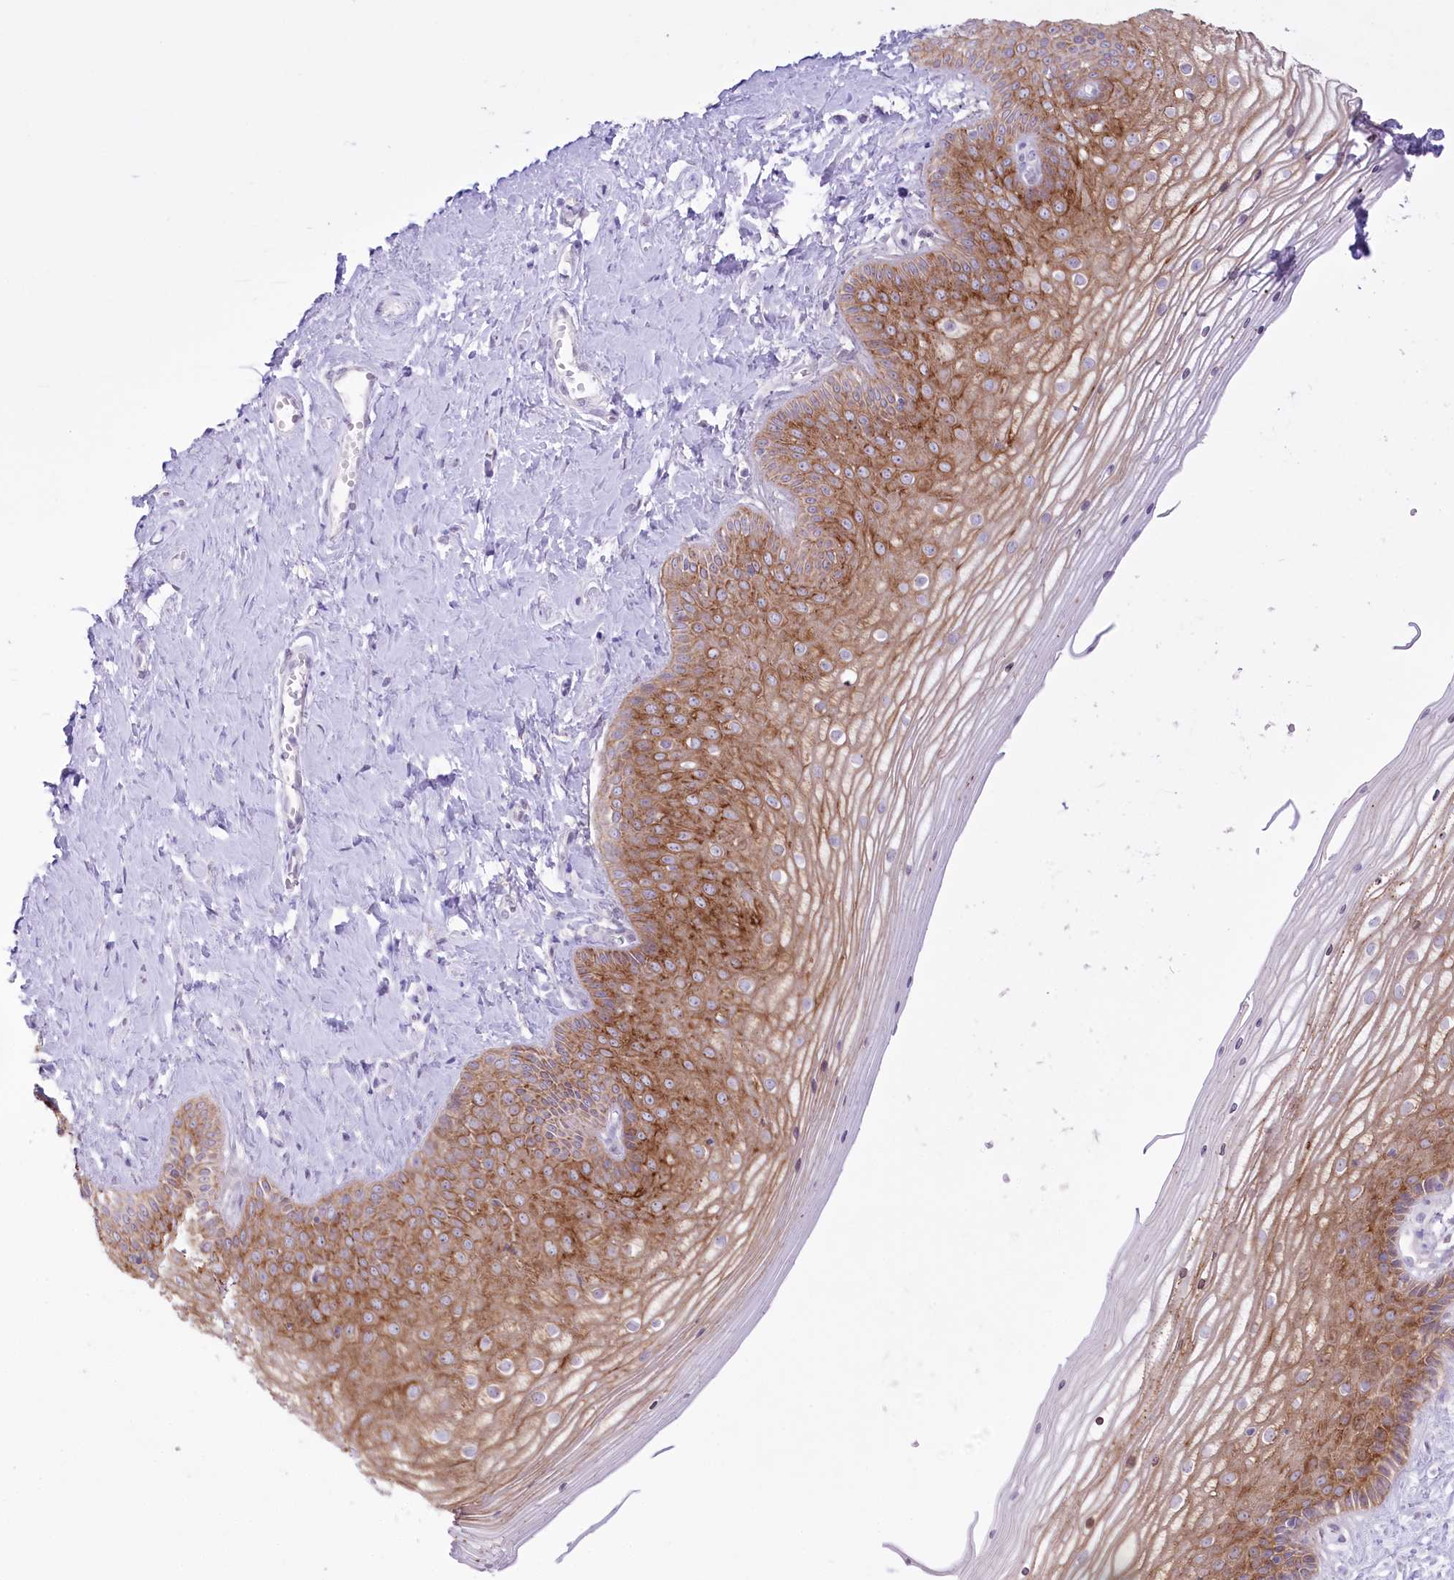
{"staining": {"intensity": "moderate", "quantity": ">75%", "location": "cytoplasmic/membranous"}, "tissue": "vagina", "cell_type": "Squamous epithelial cells", "image_type": "normal", "snomed": [{"axis": "morphology", "description": "Normal tissue, NOS"}, {"axis": "topography", "description": "Vagina"}, {"axis": "topography", "description": "Cervix"}], "caption": "Immunohistochemistry histopathology image of unremarkable vagina: human vagina stained using immunohistochemistry (IHC) demonstrates medium levels of moderate protein expression localized specifically in the cytoplasmic/membranous of squamous epithelial cells, appearing as a cytoplasmic/membranous brown color.", "gene": "SLC39A10", "patient": {"sex": "female", "age": 40}}